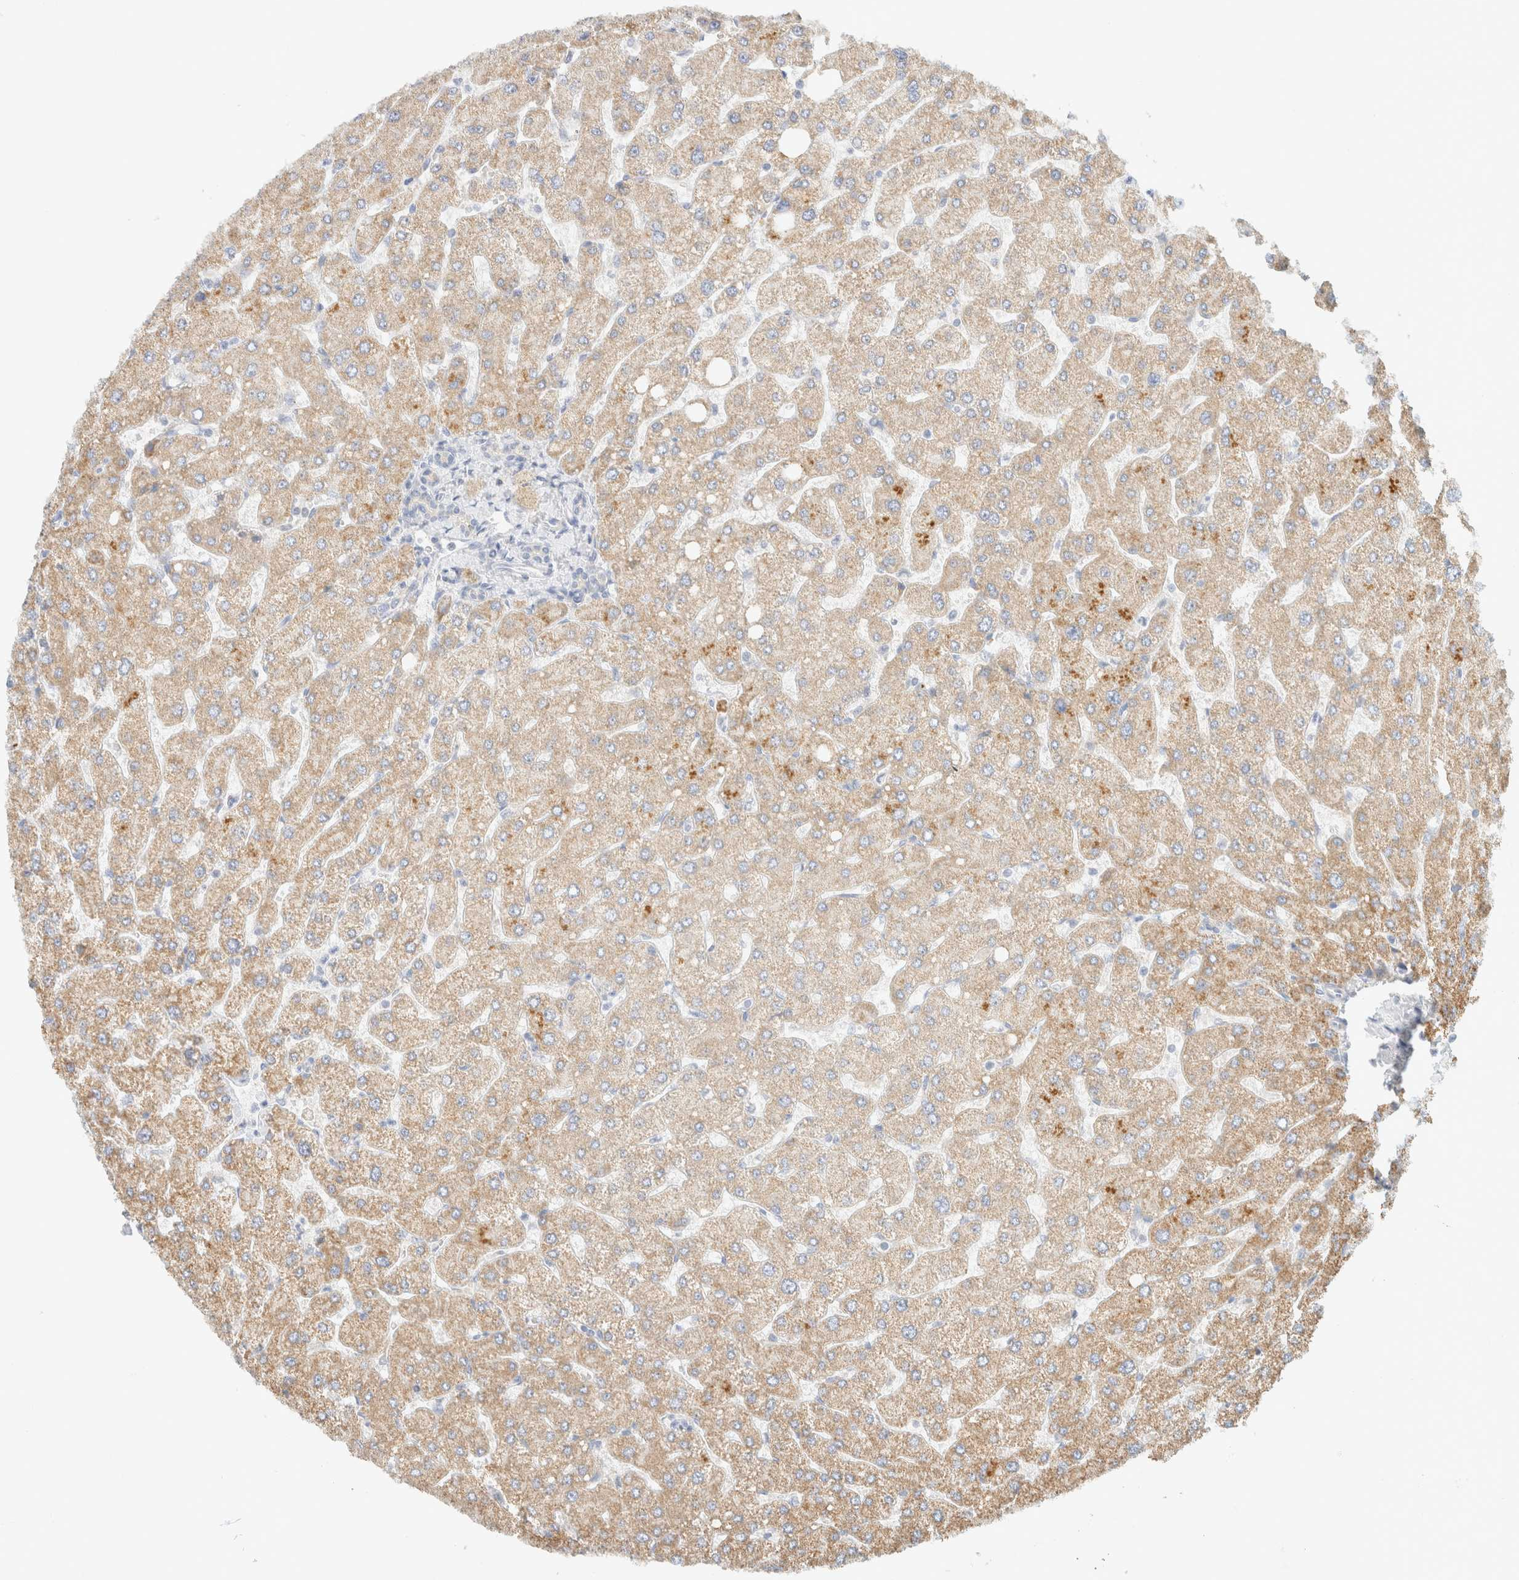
{"staining": {"intensity": "negative", "quantity": "none", "location": "none"}, "tissue": "liver", "cell_type": "Cholangiocytes", "image_type": "normal", "snomed": [{"axis": "morphology", "description": "Normal tissue, NOS"}, {"axis": "topography", "description": "Liver"}], "caption": "High magnification brightfield microscopy of unremarkable liver stained with DAB (brown) and counterstained with hematoxylin (blue): cholangiocytes show no significant positivity. (DAB immunohistochemistry (IHC), high magnification).", "gene": "HDHD3", "patient": {"sex": "male", "age": 55}}